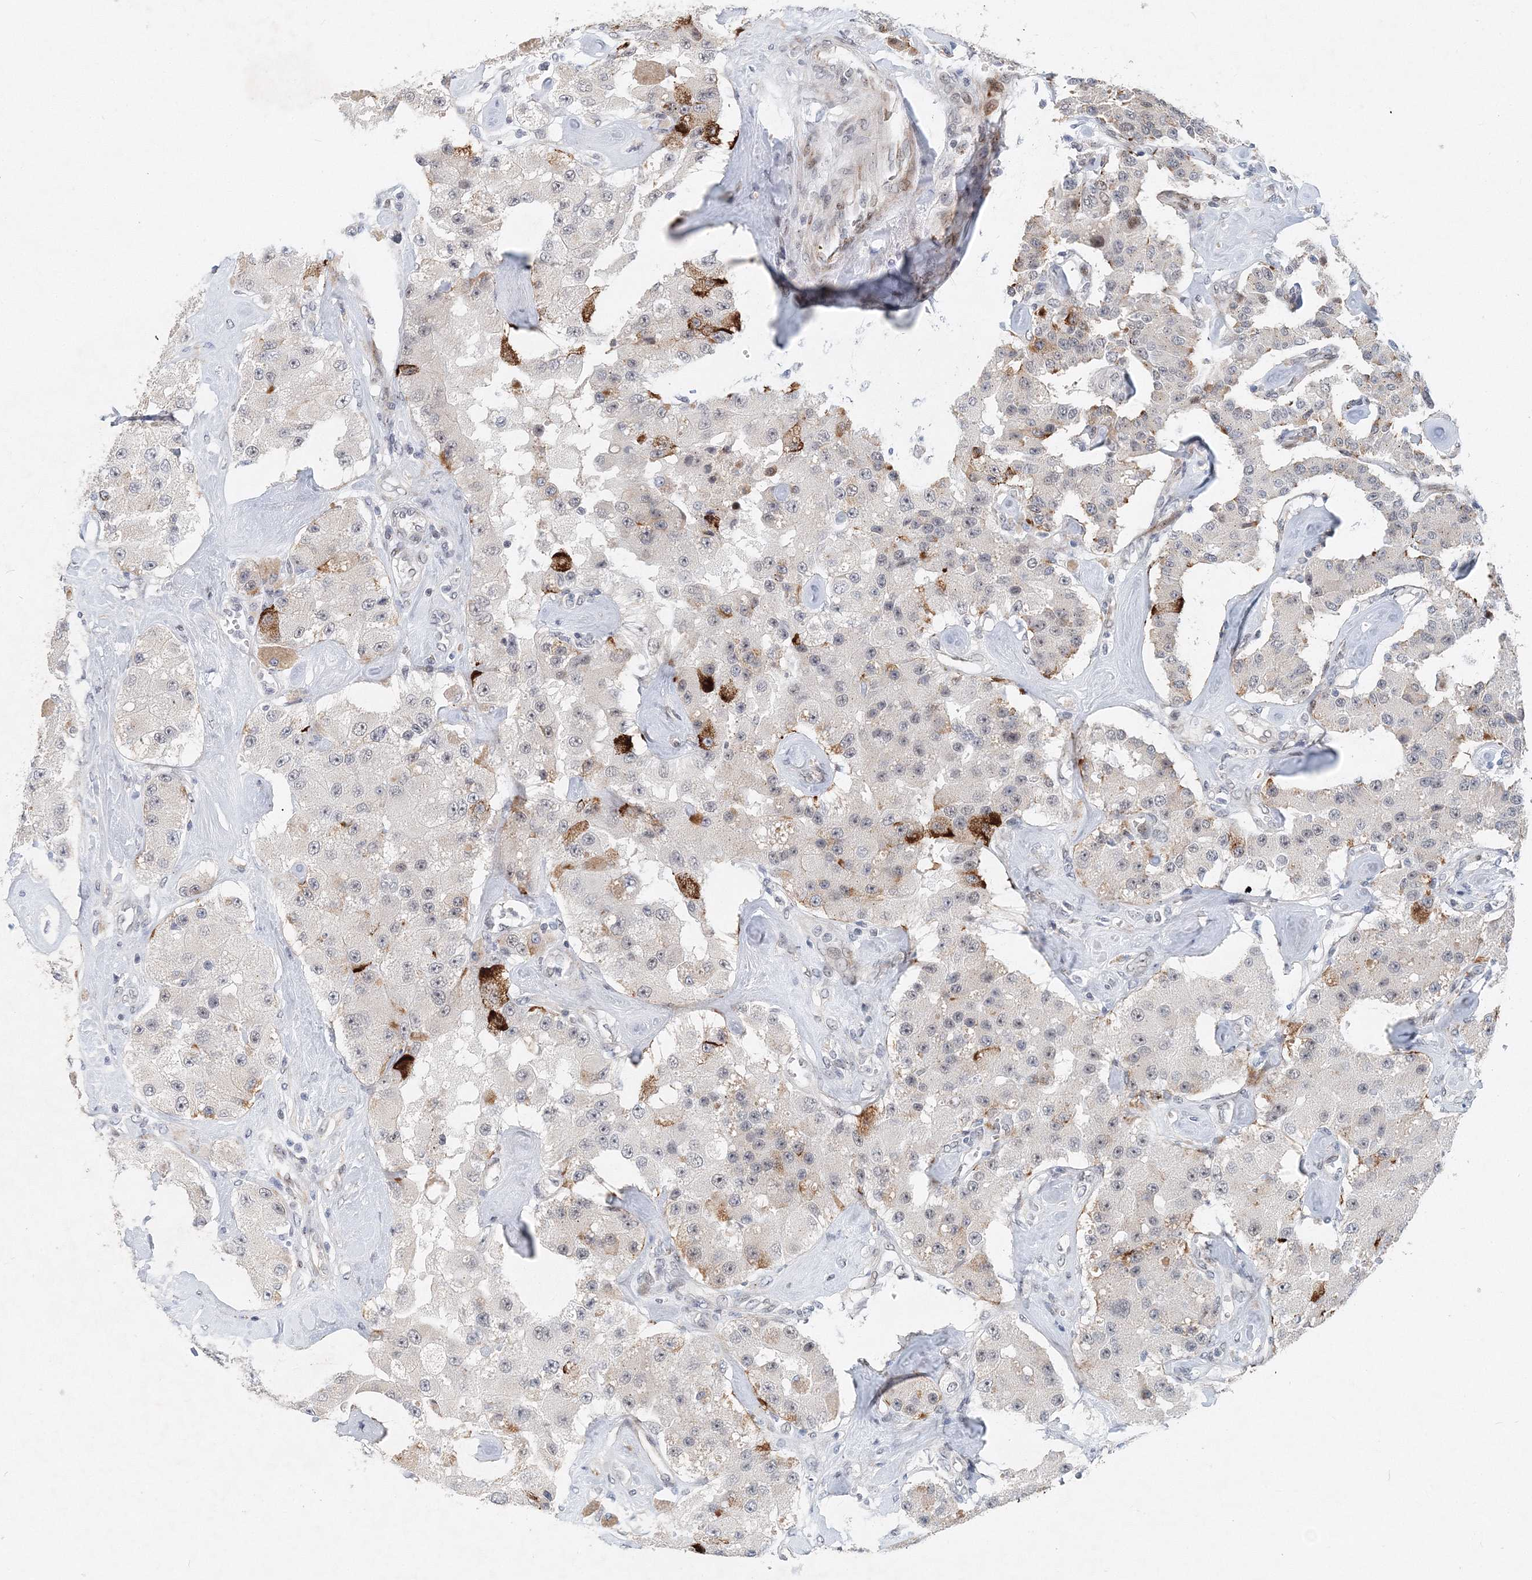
{"staining": {"intensity": "moderate", "quantity": "<25%", "location": "cytoplasmic/membranous"}, "tissue": "carcinoid", "cell_type": "Tumor cells", "image_type": "cancer", "snomed": [{"axis": "morphology", "description": "Carcinoid, malignant, NOS"}, {"axis": "topography", "description": "Pancreas"}], "caption": "The image displays a brown stain indicating the presence of a protein in the cytoplasmic/membranous of tumor cells in carcinoid (malignant).", "gene": "UIMC1", "patient": {"sex": "male", "age": 41}}